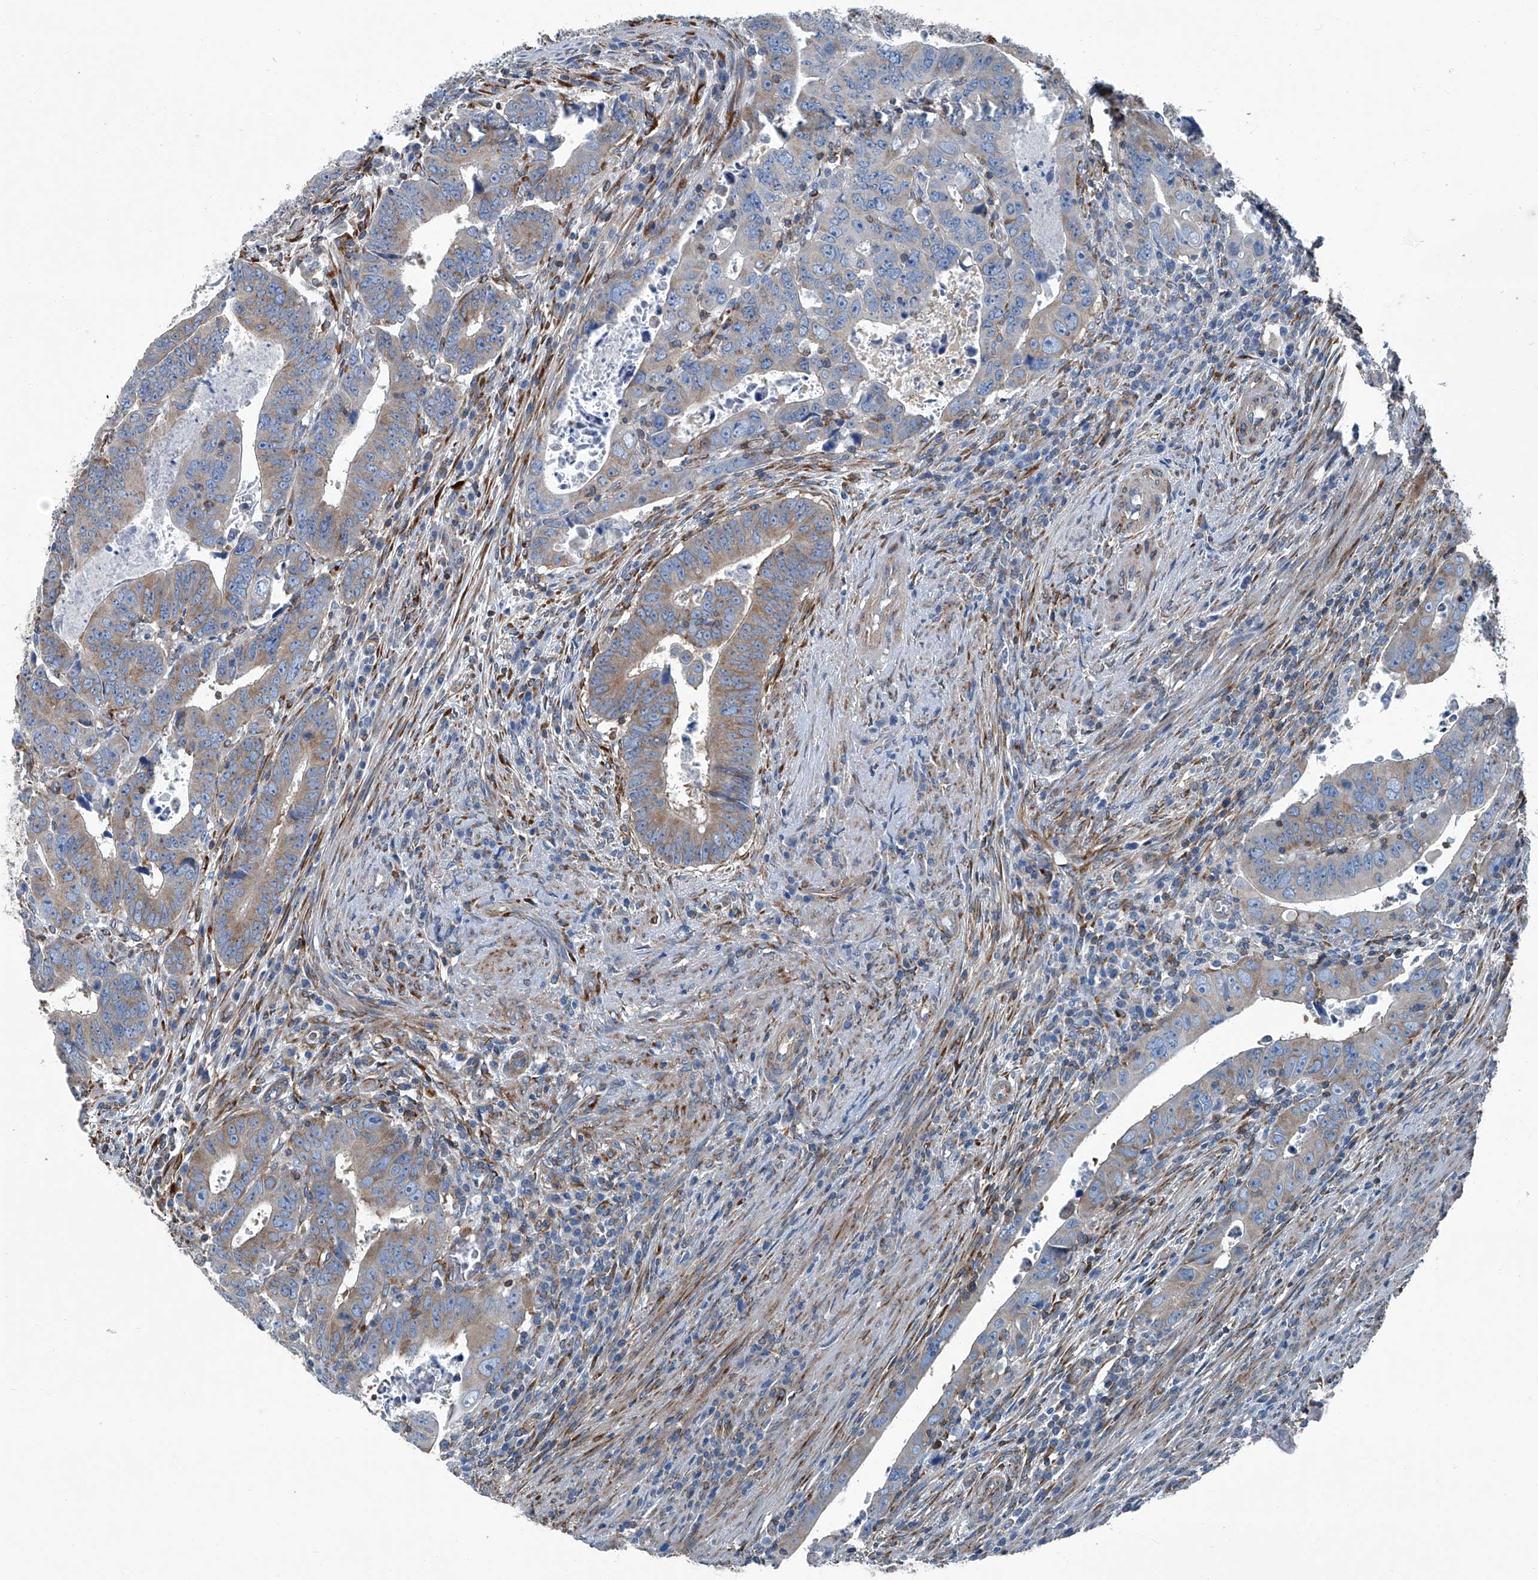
{"staining": {"intensity": "moderate", "quantity": "25%-75%", "location": "cytoplasmic/membranous"}, "tissue": "colorectal cancer", "cell_type": "Tumor cells", "image_type": "cancer", "snomed": [{"axis": "morphology", "description": "Normal tissue, NOS"}, {"axis": "morphology", "description": "Adenocarcinoma, NOS"}, {"axis": "topography", "description": "Rectum"}], "caption": "DAB immunohistochemical staining of human adenocarcinoma (colorectal) displays moderate cytoplasmic/membranous protein positivity in about 25%-75% of tumor cells. The protein of interest is stained brown, and the nuclei are stained in blue (DAB IHC with brightfield microscopy, high magnification).", "gene": "SEPTIN7", "patient": {"sex": "female", "age": 65}}